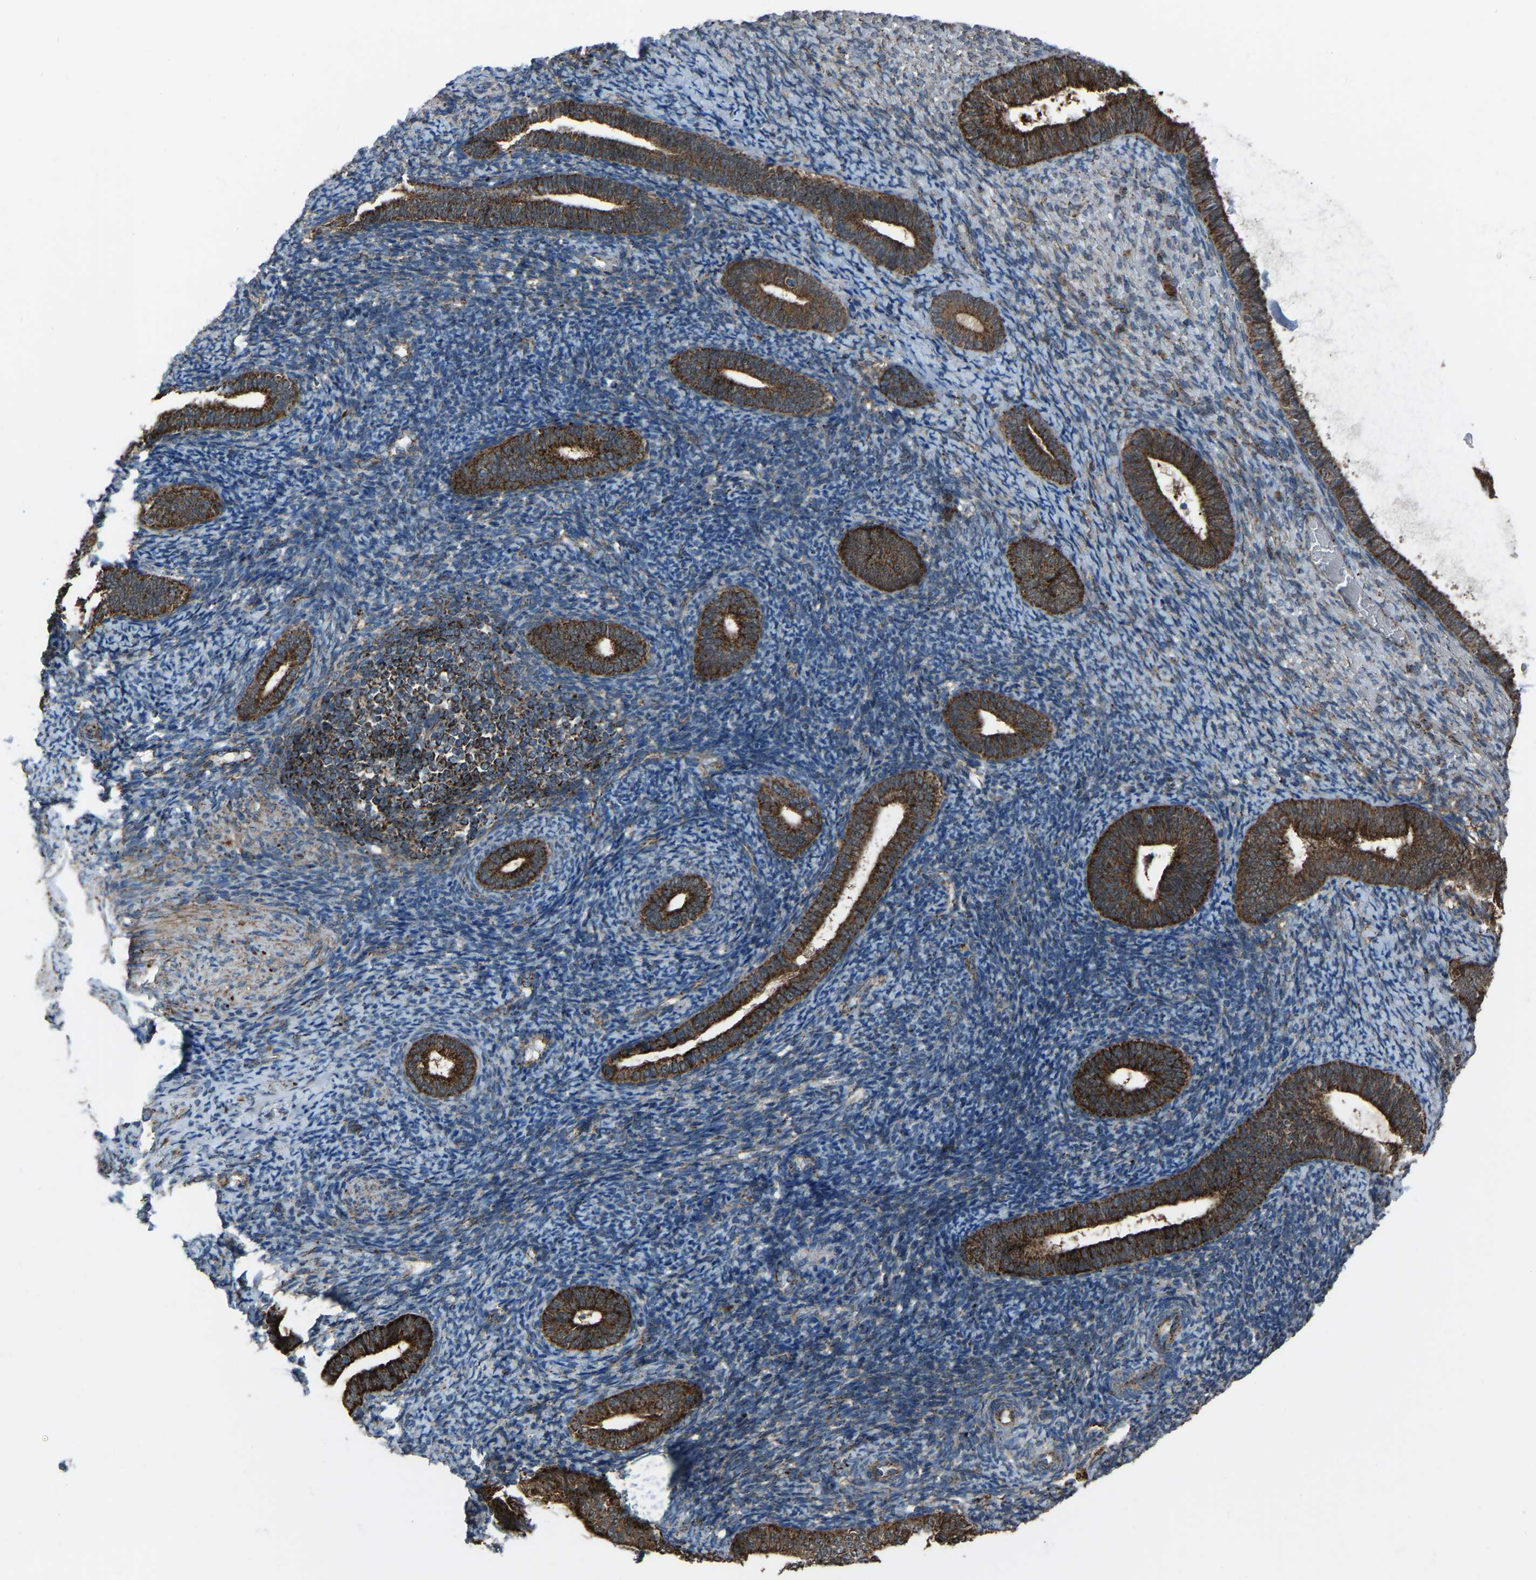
{"staining": {"intensity": "moderate", "quantity": "<25%", "location": "cytoplasmic/membranous"}, "tissue": "endometrium", "cell_type": "Cells in endometrial stroma", "image_type": "normal", "snomed": [{"axis": "morphology", "description": "Normal tissue, NOS"}, {"axis": "topography", "description": "Endometrium"}], "caption": "Unremarkable endometrium was stained to show a protein in brown. There is low levels of moderate cytoplasmic/membranous positivity in approximately <25% of cells in endometrial stroma. Nuclei are stained in blue.", "gene": "AKR1A1", "patient": {"sex": "female", "age": 66}}